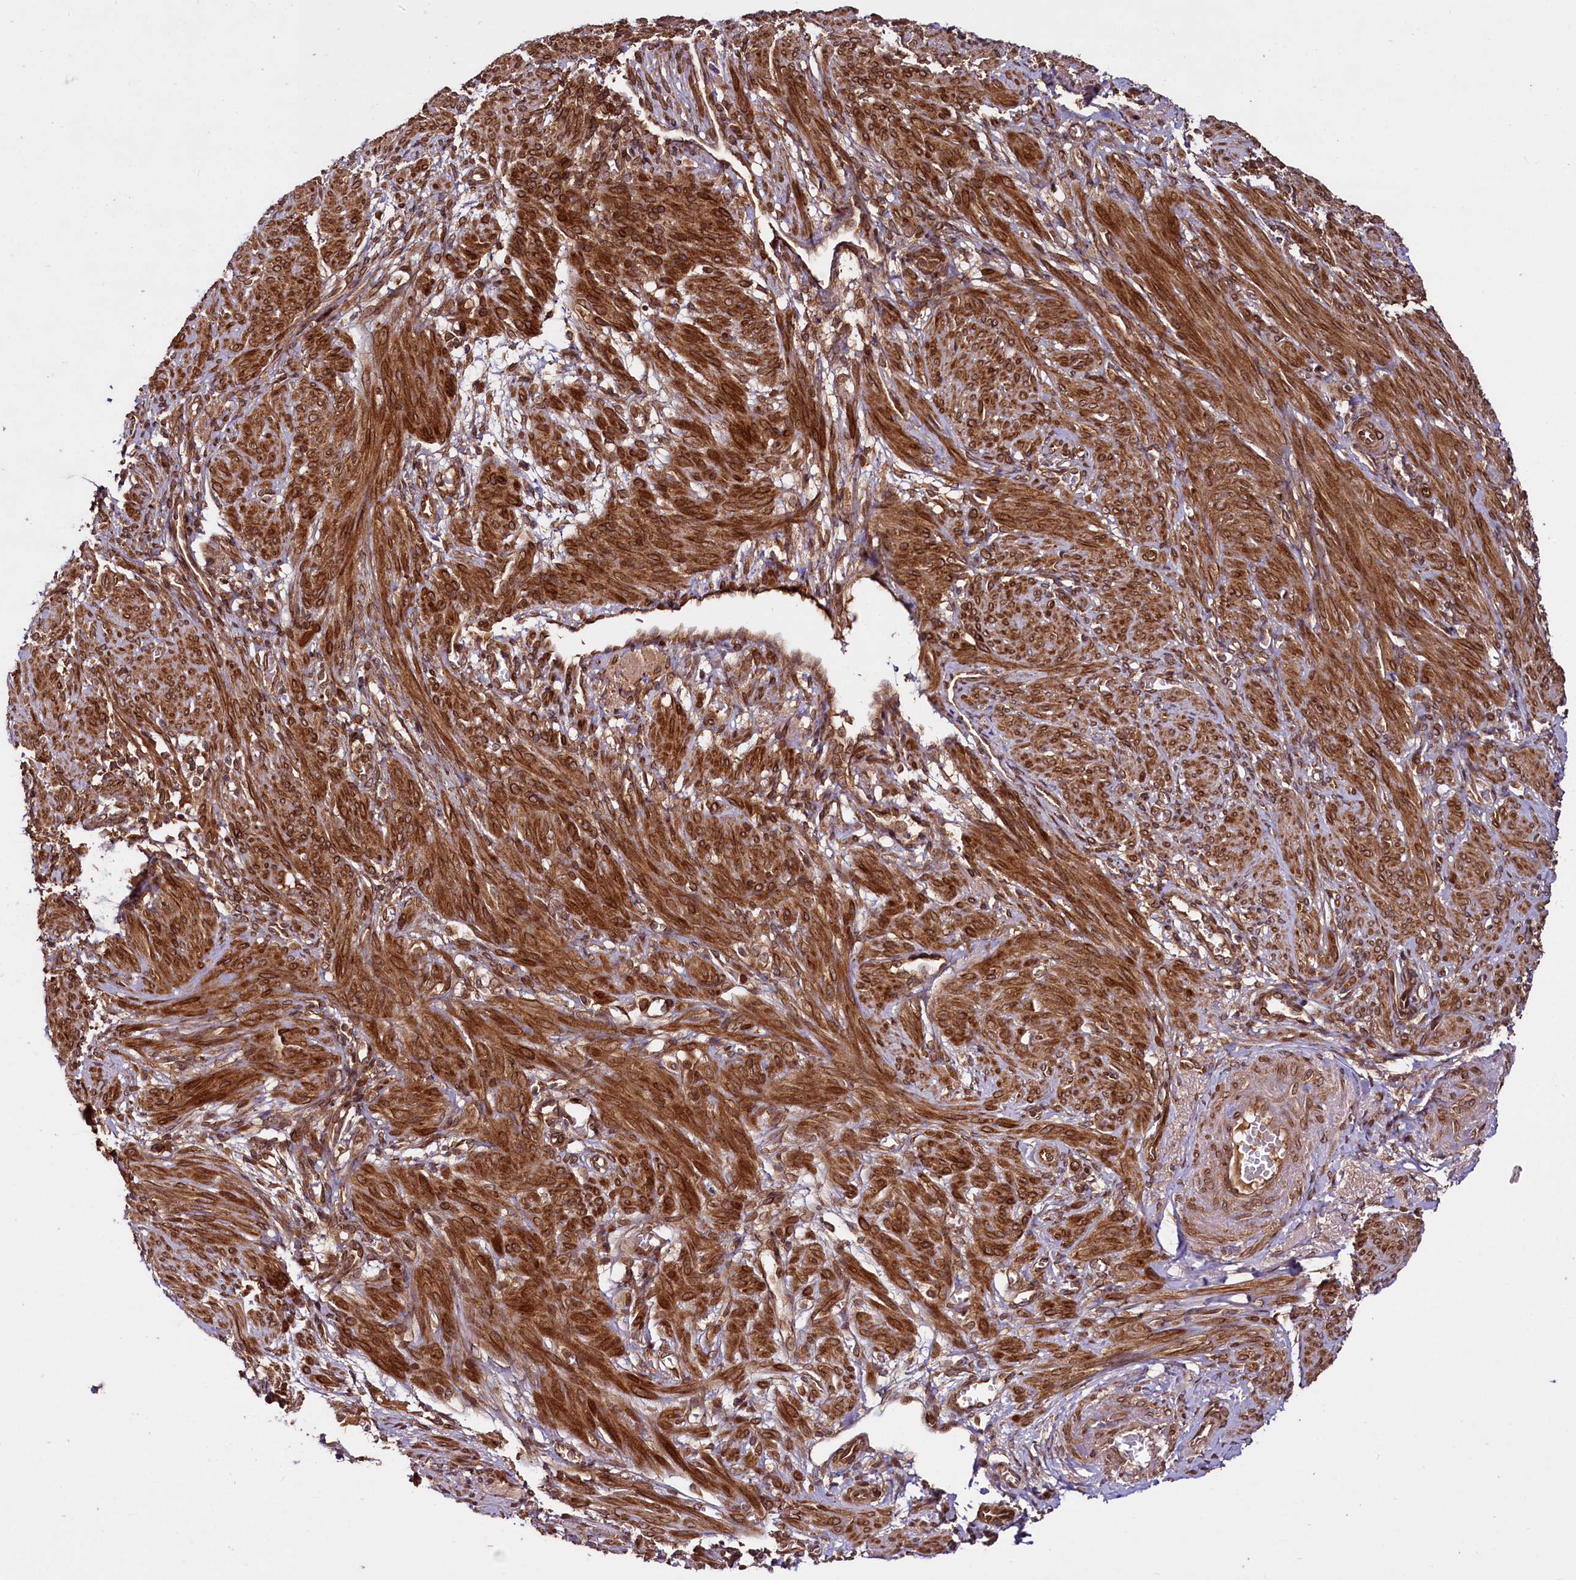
{"staining": {"intensity": "strong", "quantity": ">75%", "location": "cytoplasmic/membranous"}, "tissue": "smooth muscle", "cell_type": "Smooth muscle cells", "image_type": "normal", "snomed": [{"axis": "morphology", "description": "Normal tissue, NOS"}, {"axis": "topography", "description": "Smooth muscle"}], "caption": "The immunohistochemical stain labels strong cytoplasmic/membranous expression in smooth muscle cells of benign smooth muscle.", "gene": "DCP1B", "patient": {"sex": "female", "age": 39}}